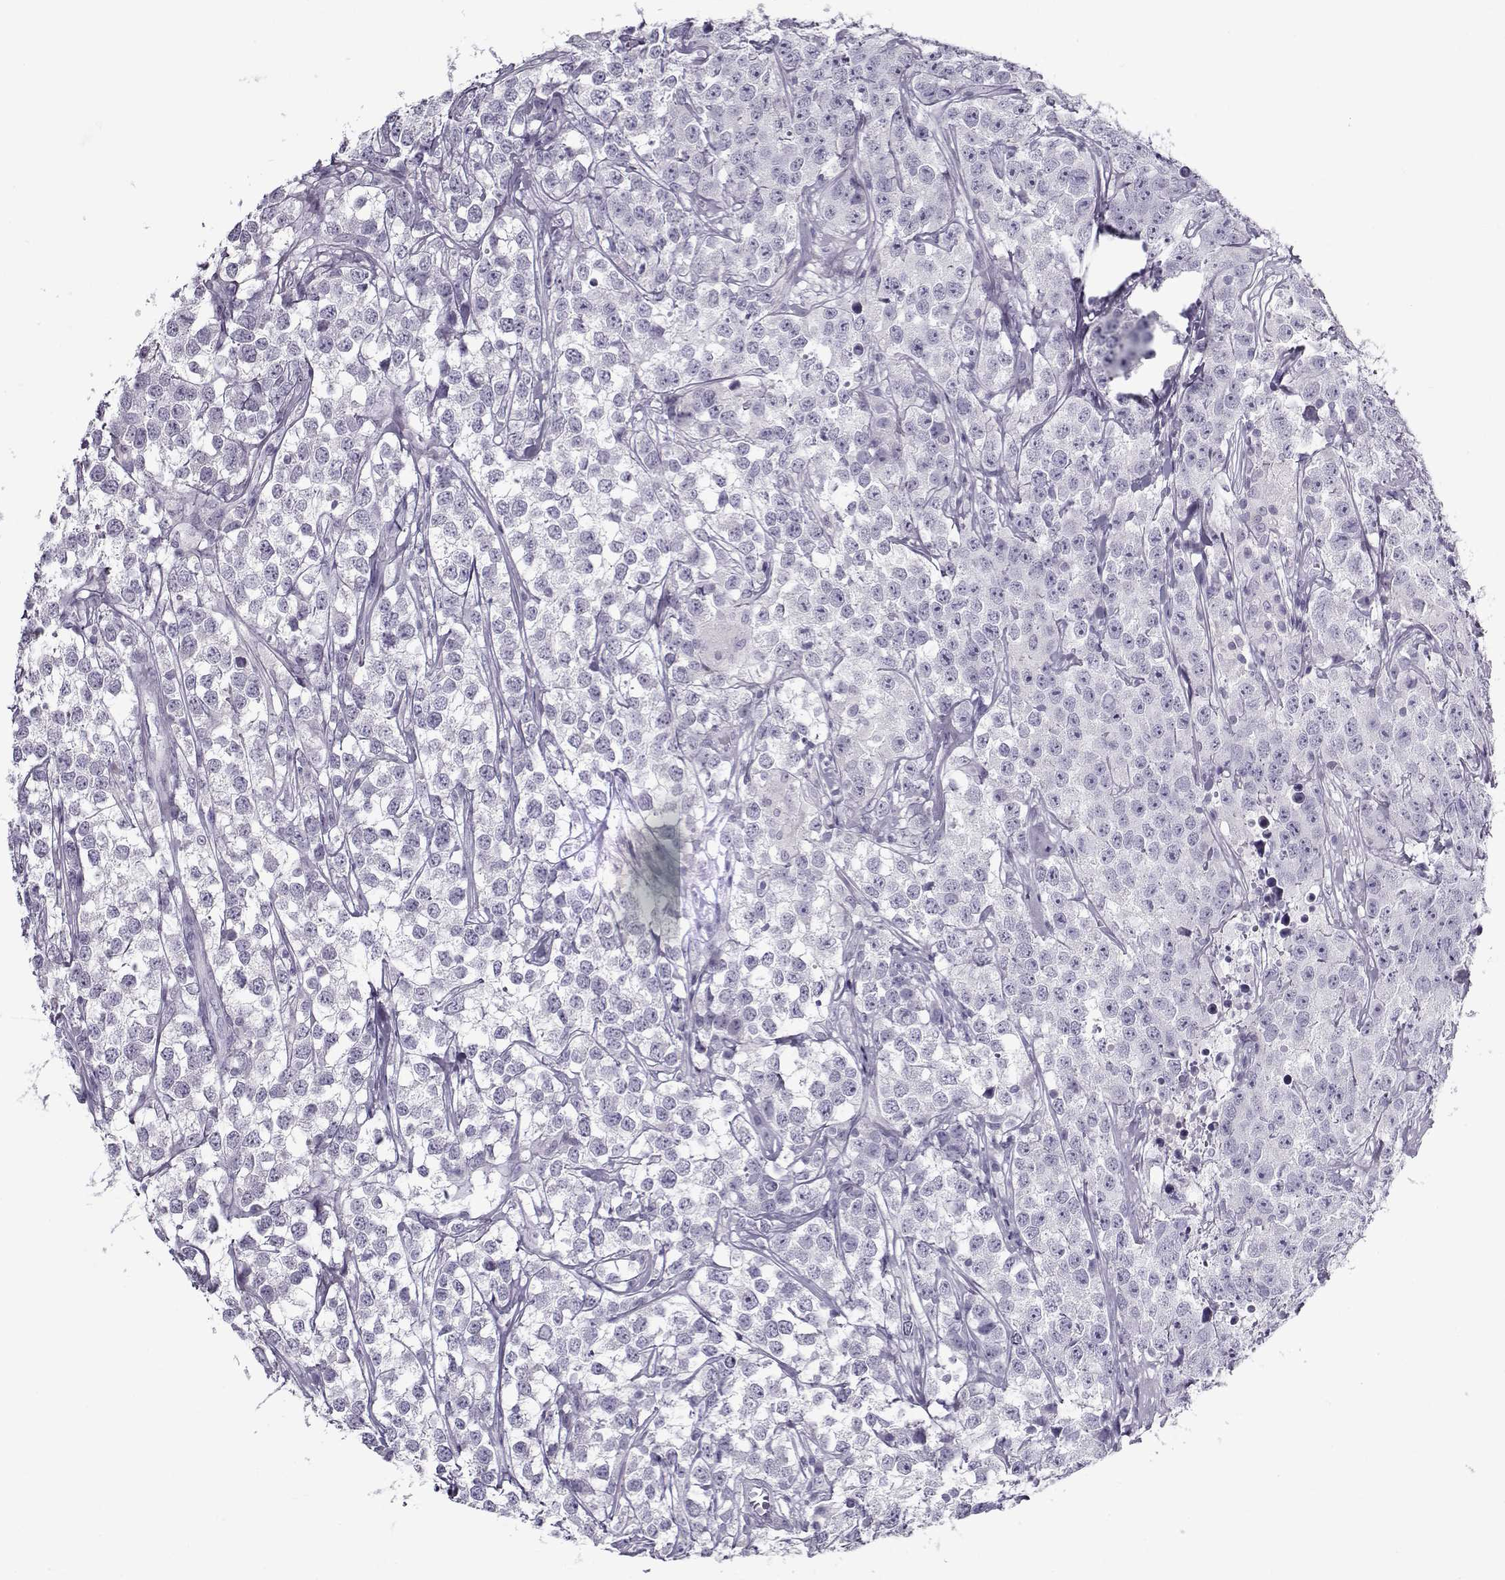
{"staining": {"intensity": "negative", "quantity": "none", "location": "none"}, "tissue": "testis cancer", "cell_type": "Tumor cells", "image_type": "cancer", "snomed": [{"axis": "morphology", "description": "Seminoma, NOS"}, {"axis": "topography", "description": "Testis"}], "caption": "Tumor cells show no significant staining in testis cancer (seminoma).", "gene": "GAGE2A", "patient": {"sex": "male", "age": 59}}